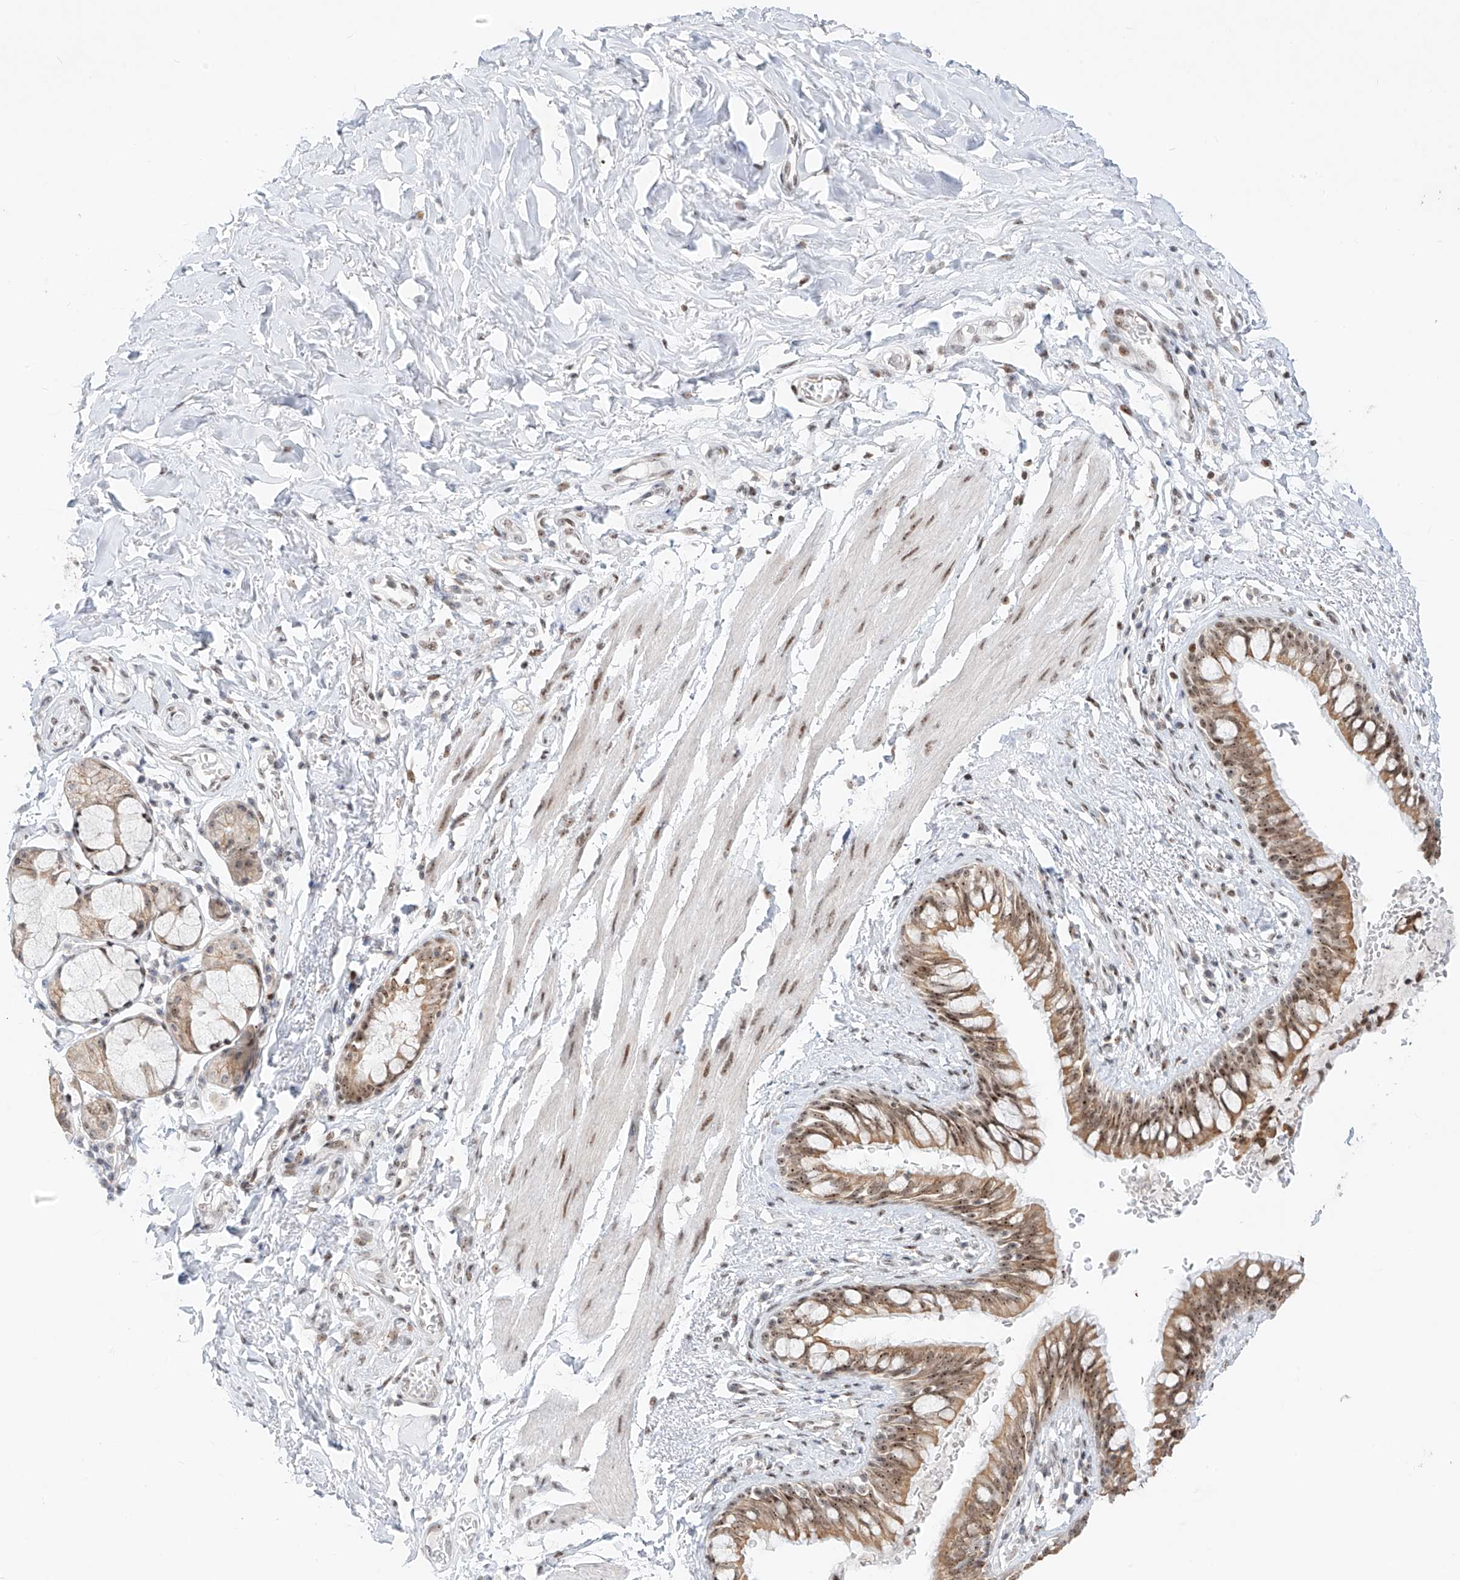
{"staining": {"intensity": "moderate", "quantity": ">75%", "location": "cytoplasmic/membranous,nuclear"}, "tissue": "bronchus", "cell_type": "Respiratory epithelial cells", "image_type": "normal", "snomed": [{"axis": "morphology", "description": "Normal tissue, NOS"}, {"axis": "topography", "description": "Cartilage tissue"}, {"axis": "topography", "description": "Bronchus"}], "caption": "IHC of unremarkable human bronchus demonstrates medium levels of moderate cytoplasmic/membranous,nuclear staining in about >75% of respiratory epithelial cells. Nuclei are stained in blue.", "gene": "ZNF512", "patient": {"sex": "female", "age": 36}}